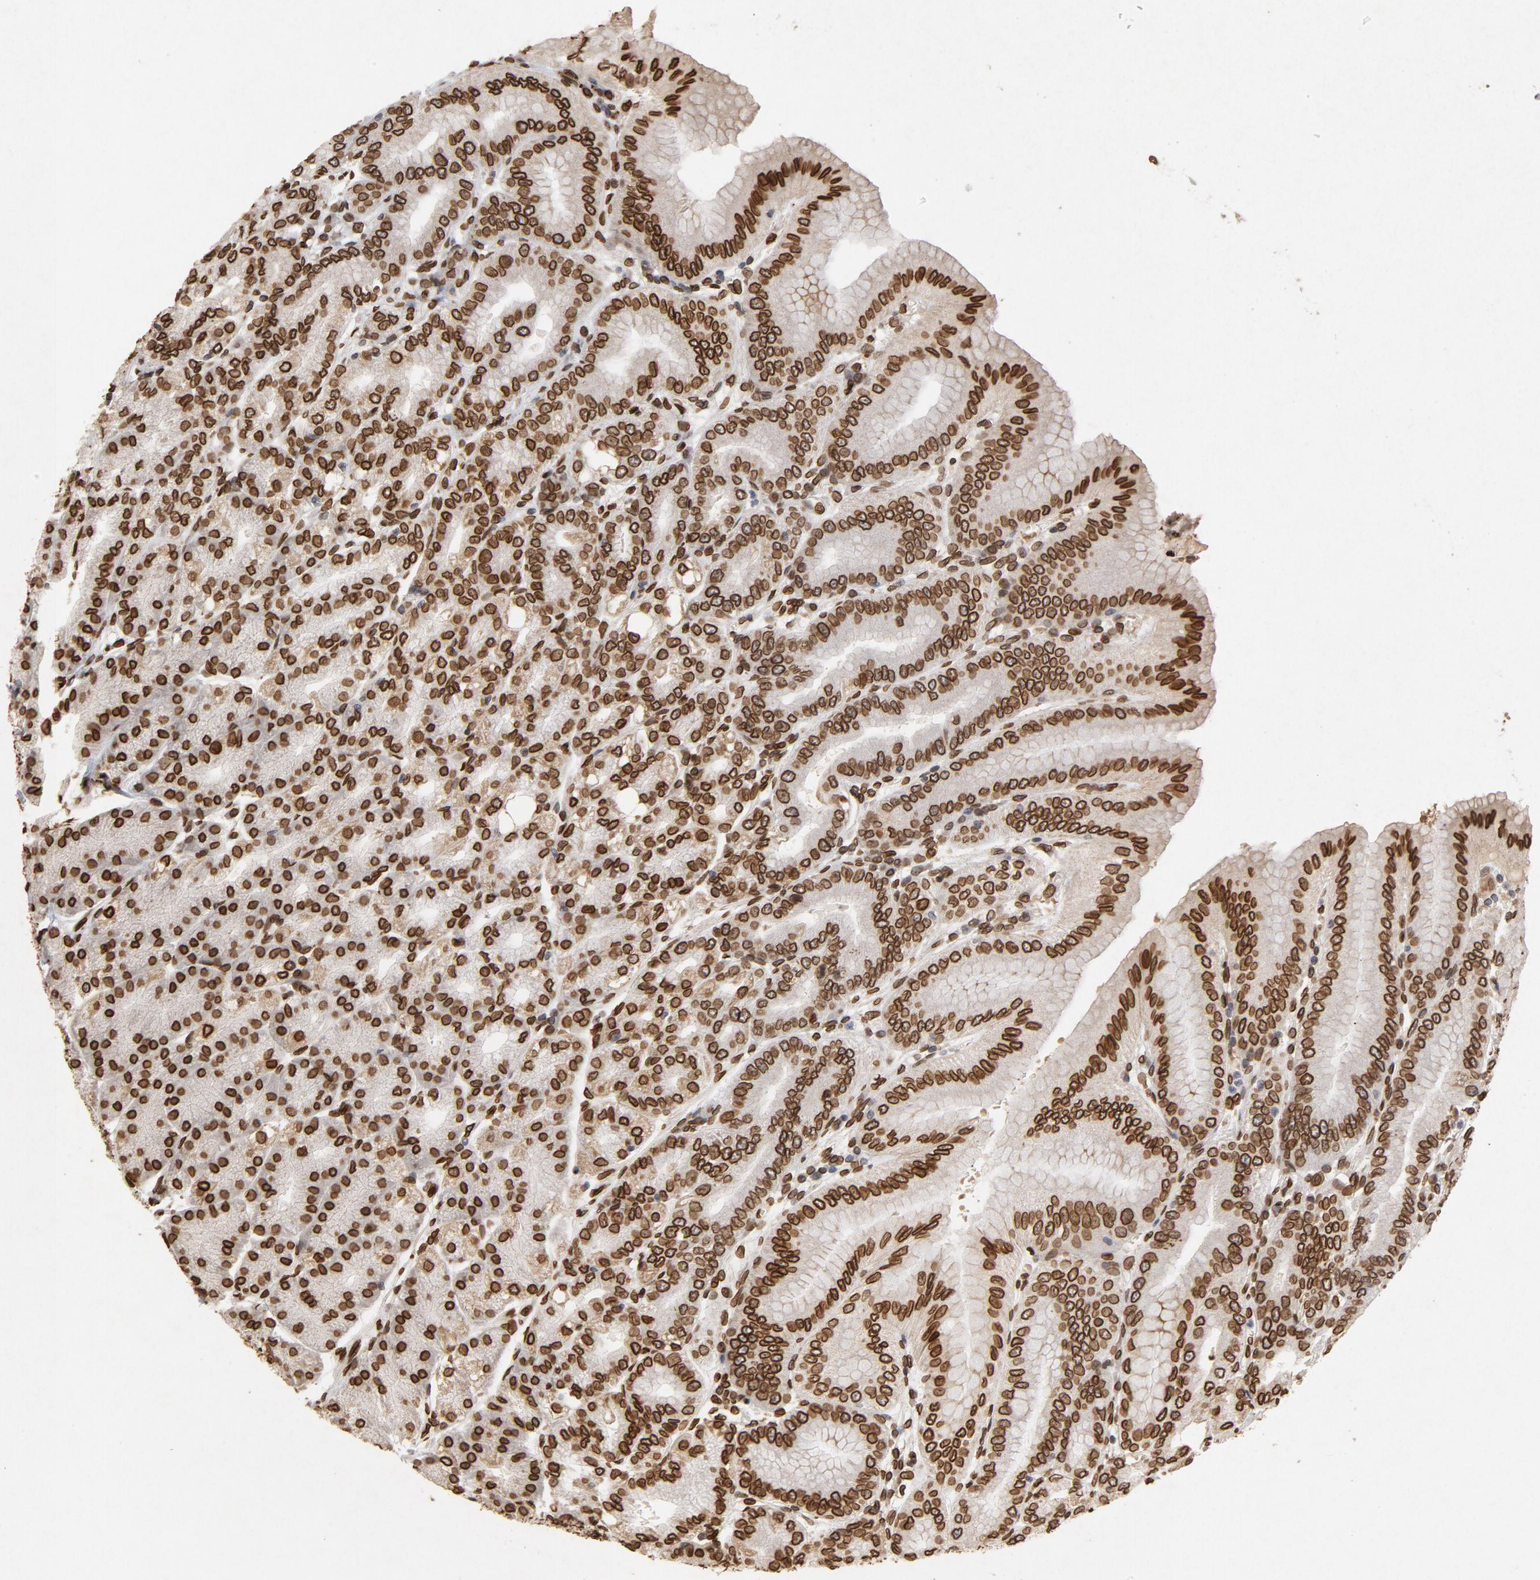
{"staining": {"intensity": "strong", "quantity": ">75%", "location": "cytoplasmic/membranous,nuclear"}, "tissue": "stomach", "cell_type": "Glandular cells", "image_type": "normal", "snomed": [{"axis": "morphology", "description": "Normal tissue, NOS"}, {"axis": "topography", "description": "Stomach, lower"}], "caption": "Stomach stained for a protein demonstrates strong cytoplasmic/membranous,nuclear positivity in glandular cells. (IHC, brightfield microscopy, high magnification).", "gene": "LMNA", "patient": {"sex": "male", "age": 71}}